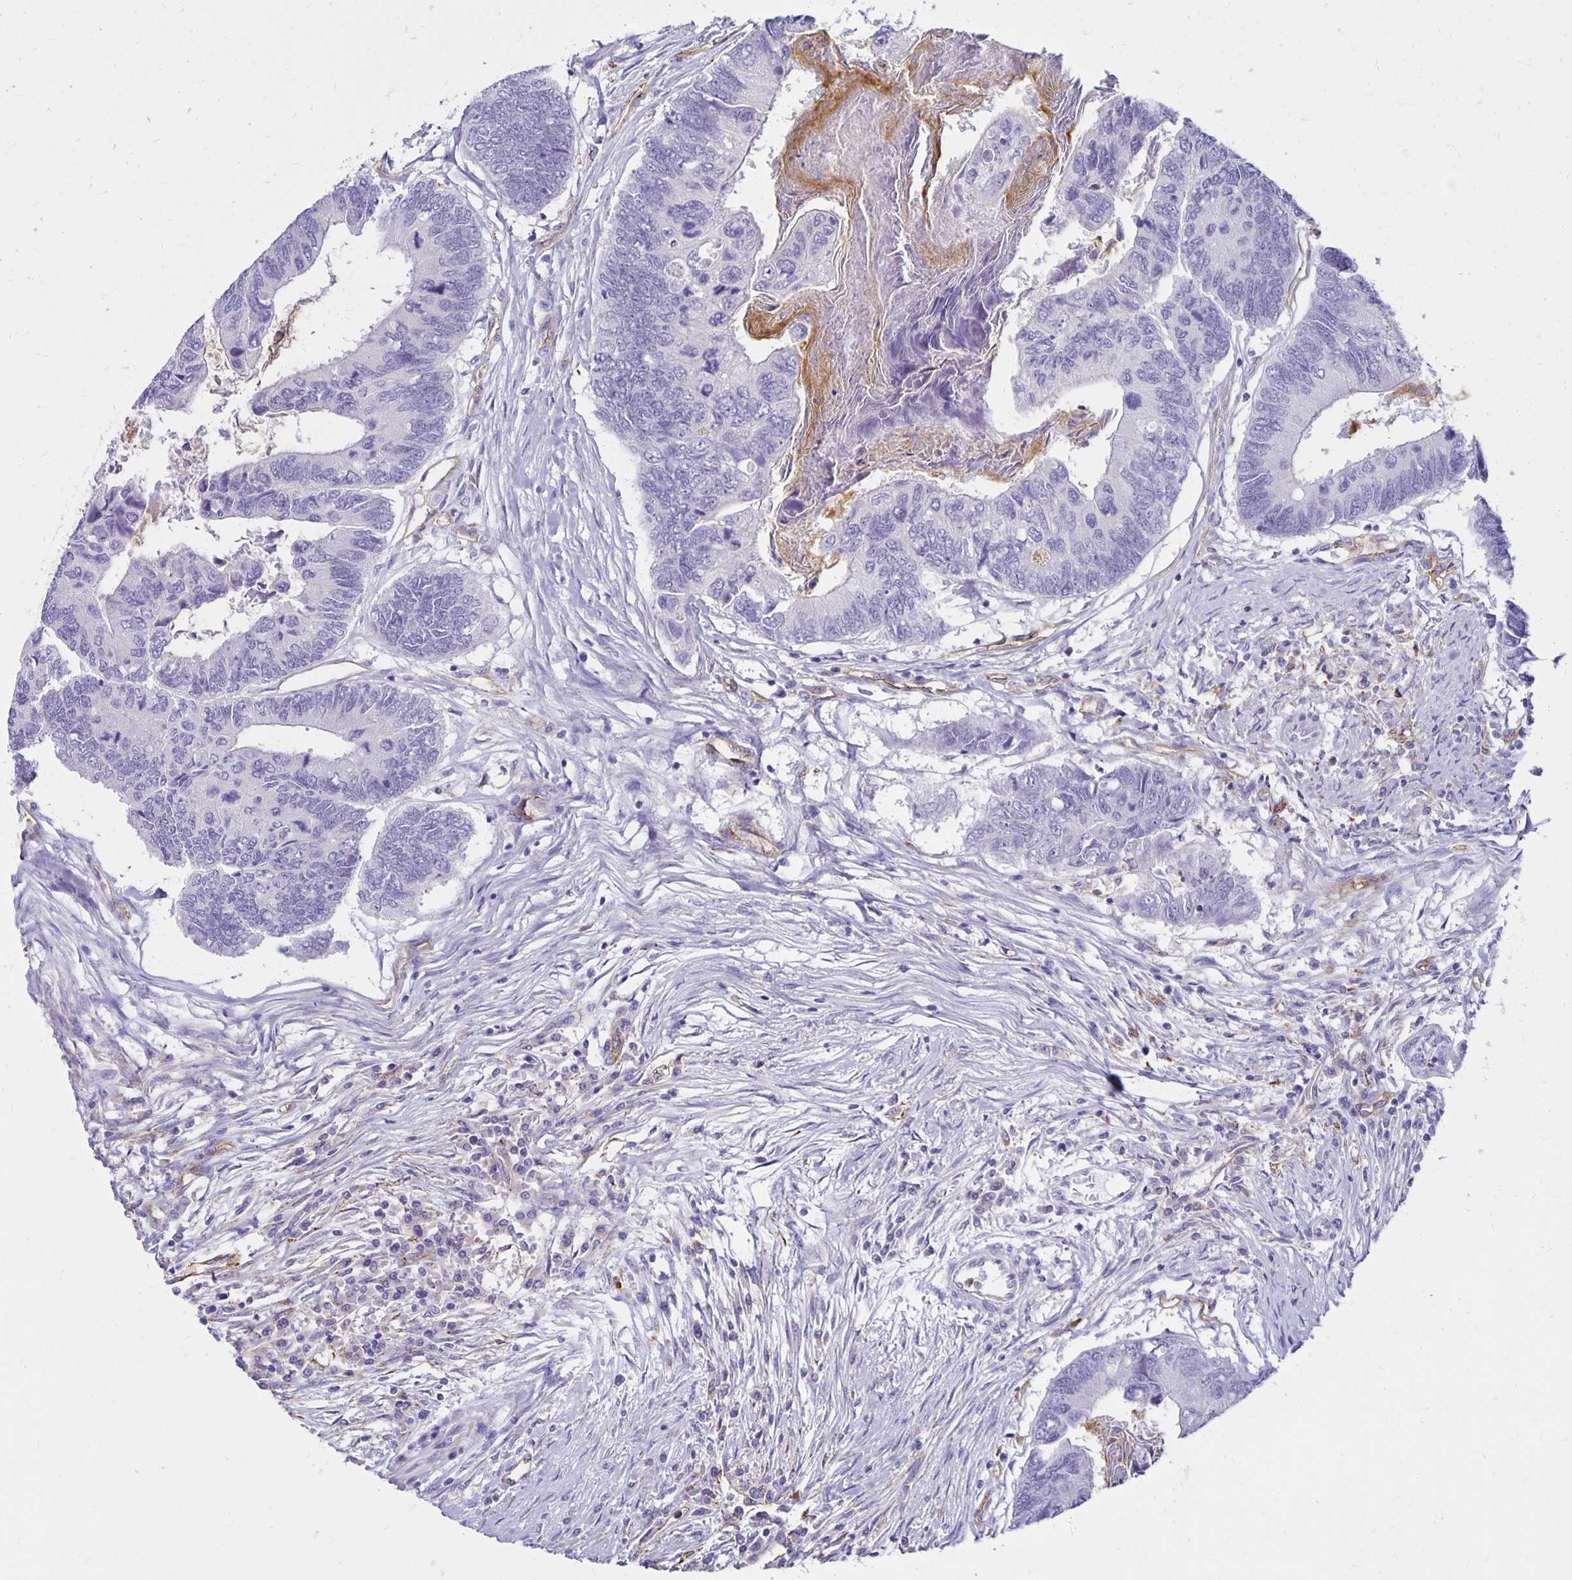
{"staining": {"intensity": "negative", "quantity": "none", "location": "none"}, "tissue": "colorectal cancer", "cell_type": "Tumor cells", "image_type": "cancer", "snomed": [{"axis": "morphology", "description": "Adenocarcinoma, NOS"}, {"axis": "topography", "description": "Colon"}], "caption": "DAB immunohistochemical staining of human colorectal cancer displays no significant staining in tumor cells. (Stains: DAB (3,3'-diaminobenzidine) immunohistochemistry (IHC) with hematoxylin counter stain, Microscopy: brightfield microscopy at high magnification).", "gene": "TTYH1", "patient": {"sex": "female", "age": 67}}